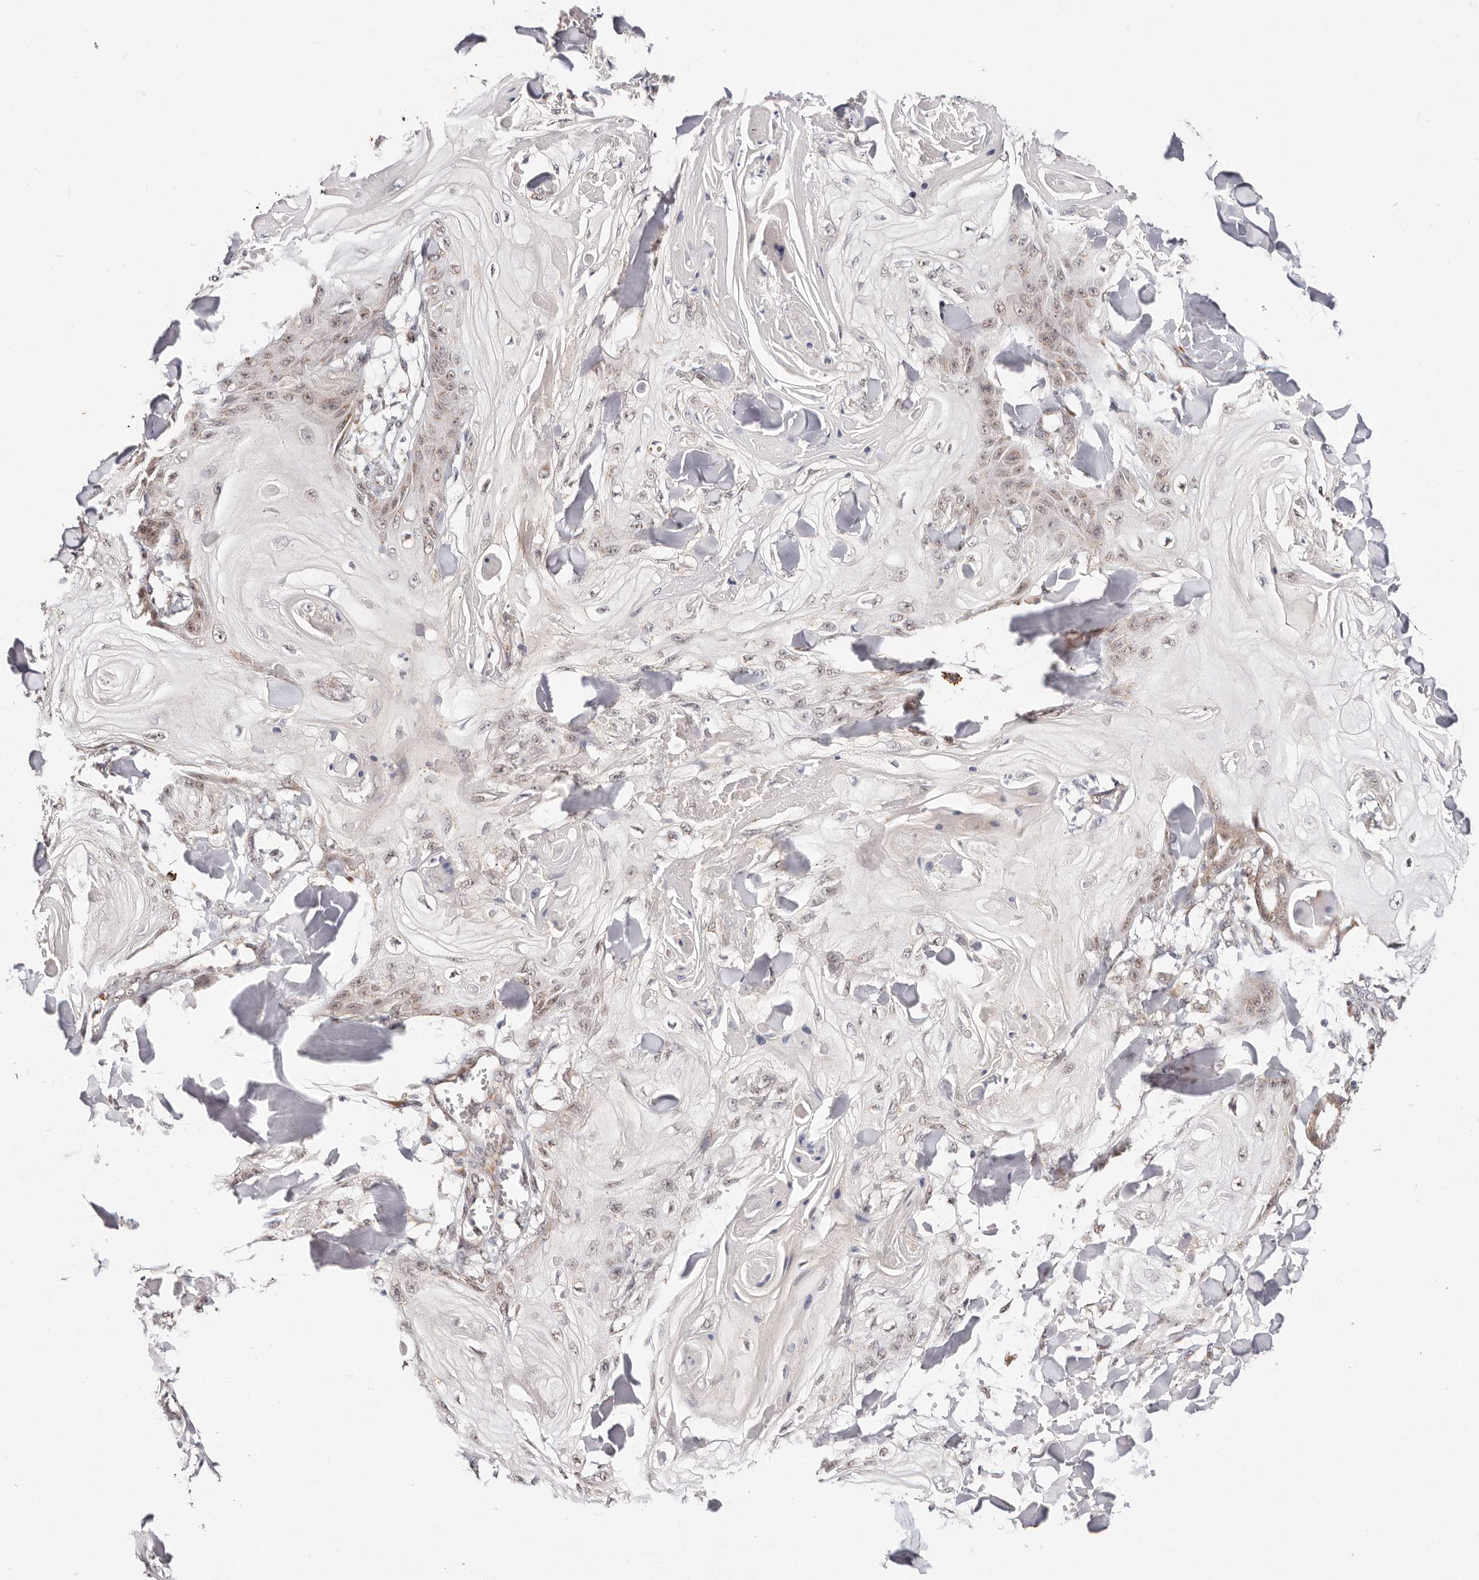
{"staining": {"intensity": "weak", "quantity": "25%-75%", "location": "nuclear"}, "tissue": "skin cancer", "cell_type": "Tumor cells", "image_type": "cancer", "snomed": [{"axis": "morphology", "description": "Squamous cell carcinoma, NOS"}, {"axis": "topography", "description": "Skin"}], "caption": "An immunohistochemistry micrograph of neoplastic tissue is shown. Protein staining in brown highlights weak nuclear positivity in skin cancer within tumor cells.", "gene": "VIPAS39", "patient": {"sex": "male", "age": 74}}